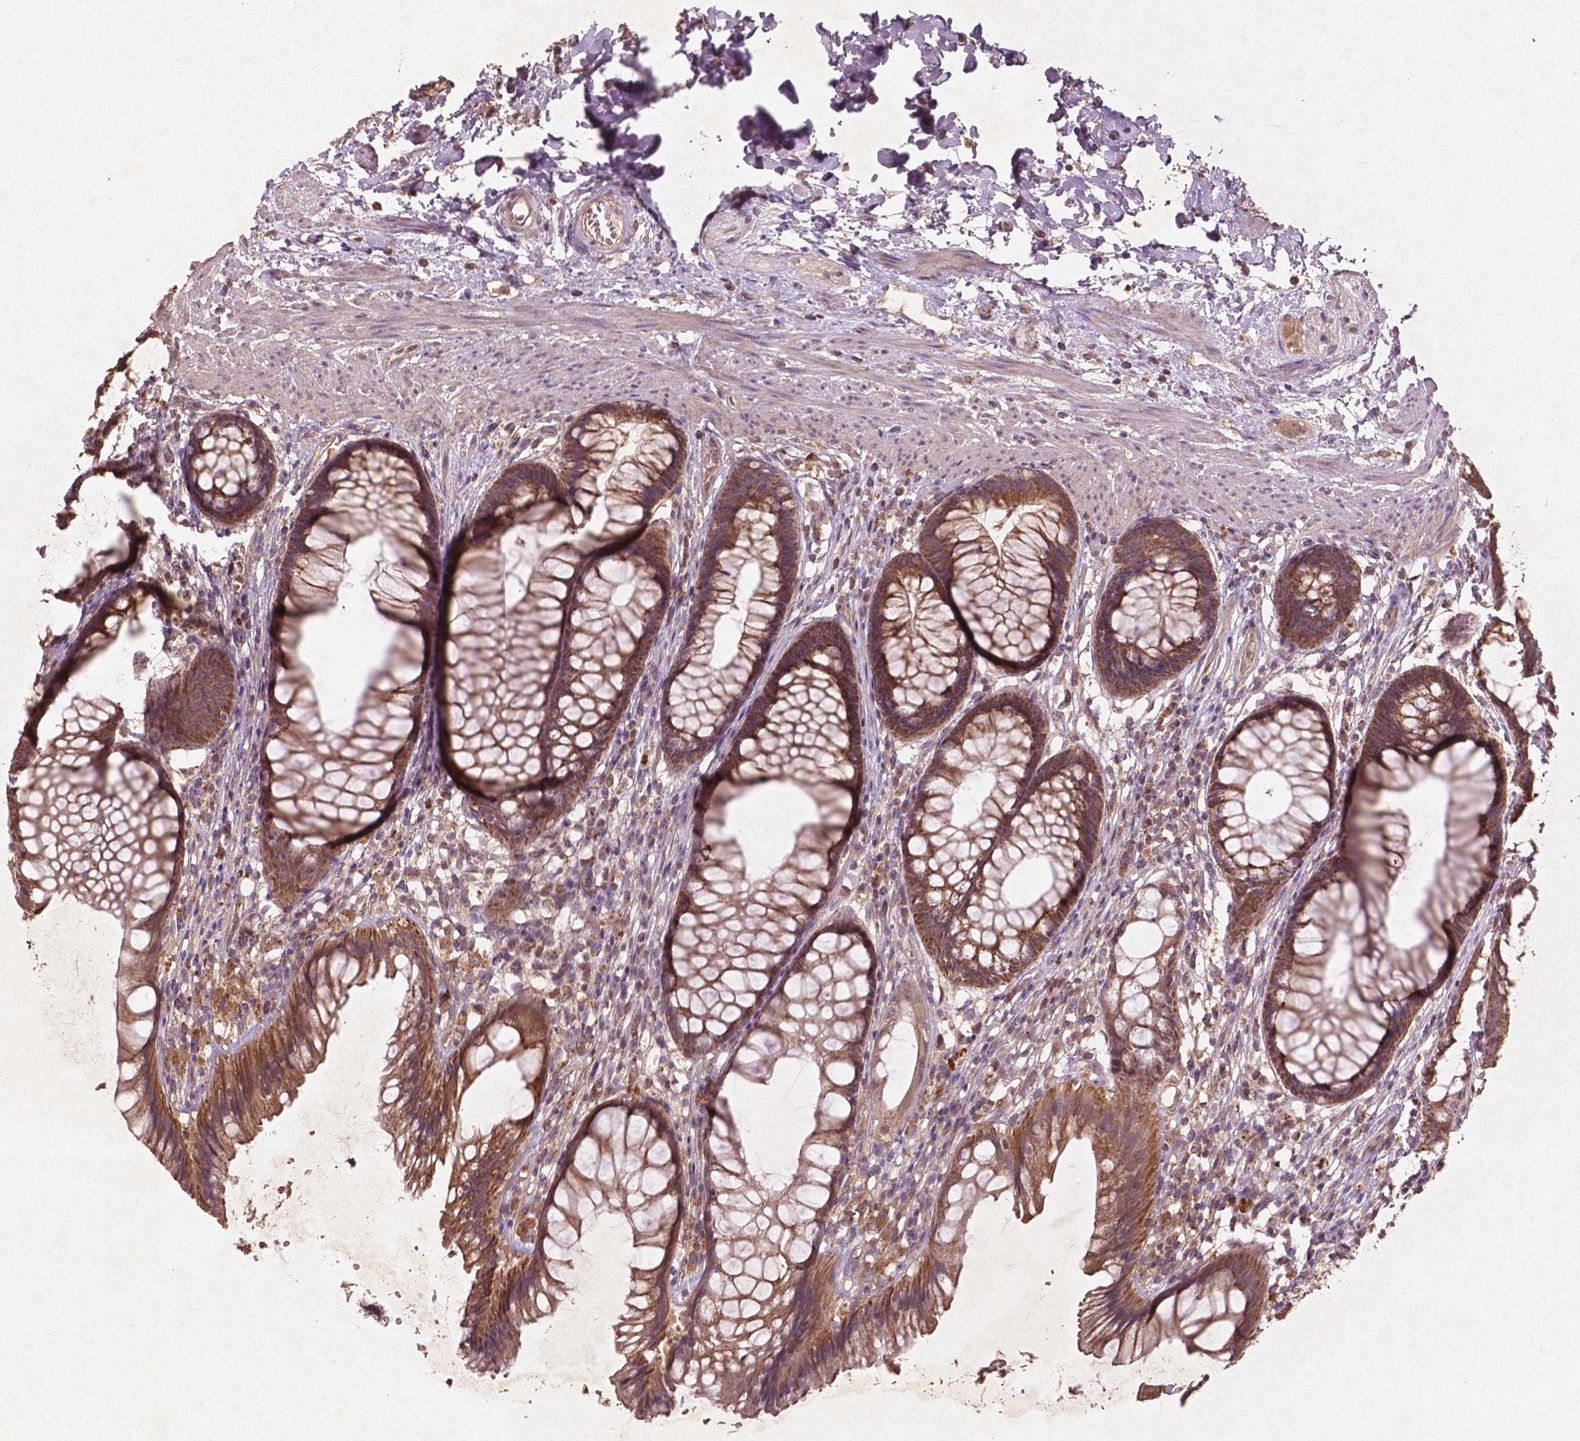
{"staining": {"intensity": "moderate", "quantity": ">75%", "location": "cytoplasmic/membranous"}, "tissue": "rectum", "cell_type": "Glandular cells", "image_type": "normal", "snomed": [{"axis": "morphology", "description": "Normal tissue, NOS"}, {"axis": "topography", "description": "Smooth muscle"}, {"axis": "topography", "description": "Rectum"}], "caption": "Rectum stained with immunohistochemistry (IHC) shows moderate cytoplasmic/membranous expression in about >75% of glandular cells. (brown staining indicates protein expression, while blue staining denotes nuclei).", "gene": "ST6GALNAC5", "patient": {"sex": "male", "age": 53}}